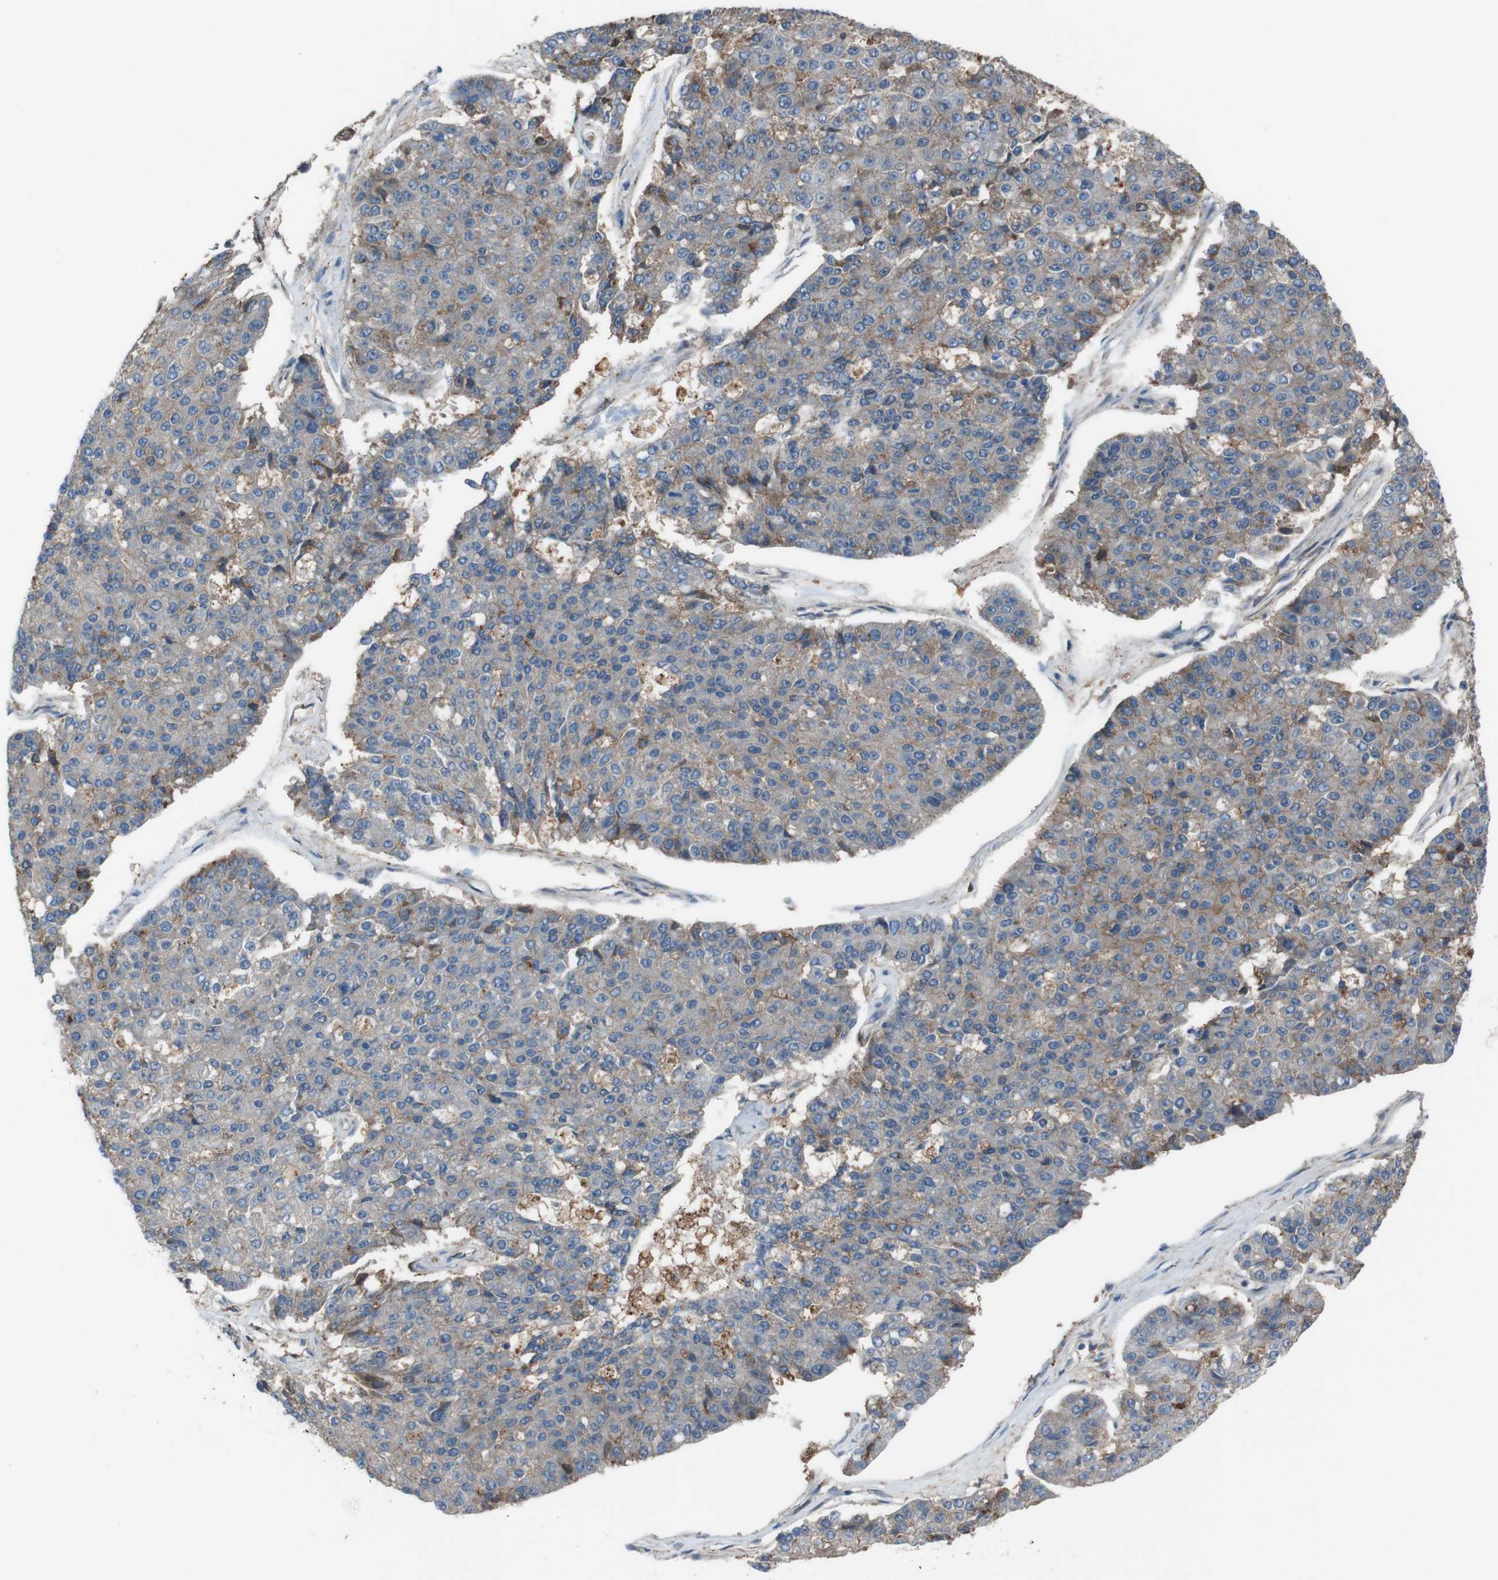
{"staining": {"intensity": "weak", "quantity": "25%-75%", "location": "cytoplasmic/membranous"}, "tissue": "pancreatic cancer", "cell_type": "Tumor cells", "image_type": "cancer", "snomed": [{"axis": "morphology", "description": "Adenocarcinoma, NOS"}, {"axis": "topography", "description": "Pancreas"}], "caption": "Approximately 25%-75% of tumor cells in pancreatic adenocarcinoma exhibit weak cytoplasmic/membranous protein positivity as visualized by brown immunohistochemical staining.", "gene": "ATP2B1", "patient": {"sex": "male", "age": 50}}